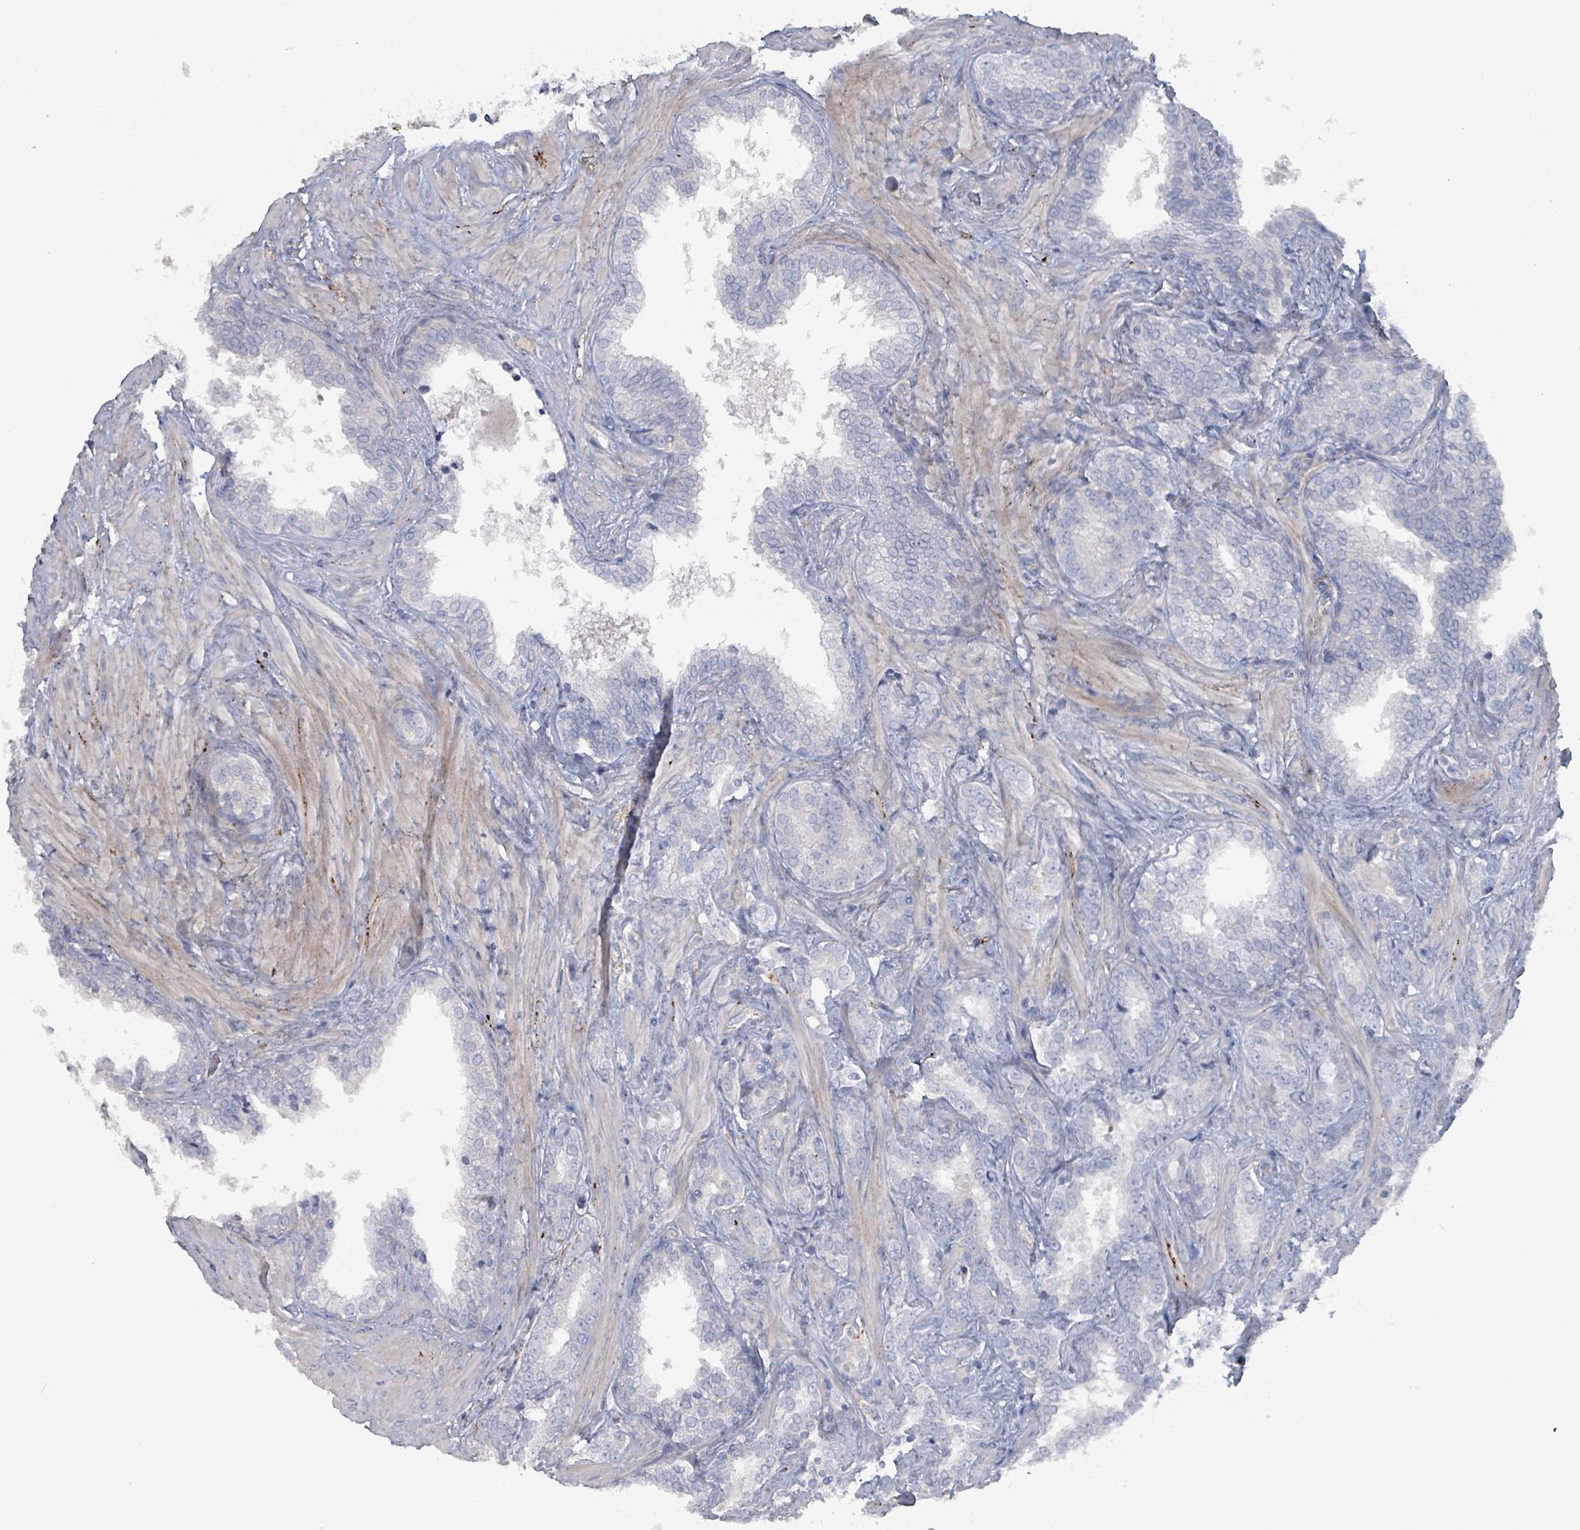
{"staining": {"intensity": "negative", "quantity": "none", "location": "none"}, "tissue": "prostate cancer", "cell_type": "Tumor cells", "image_type": "cancer", "snomed": [{"axis": "morphology", "description": "Adenocarcinoma, High grade"}, {"axis": "topography", "description": "Prostate and seminal vesicle, NOS"}], "caption": "Human adenocarcinoma (high-grade) (prostate) stained for a protein using immunohistochemistry displays no positivity in tumor cells.", "gene": "TAAR5", "patient": {"sex": "male", "age": 67}}